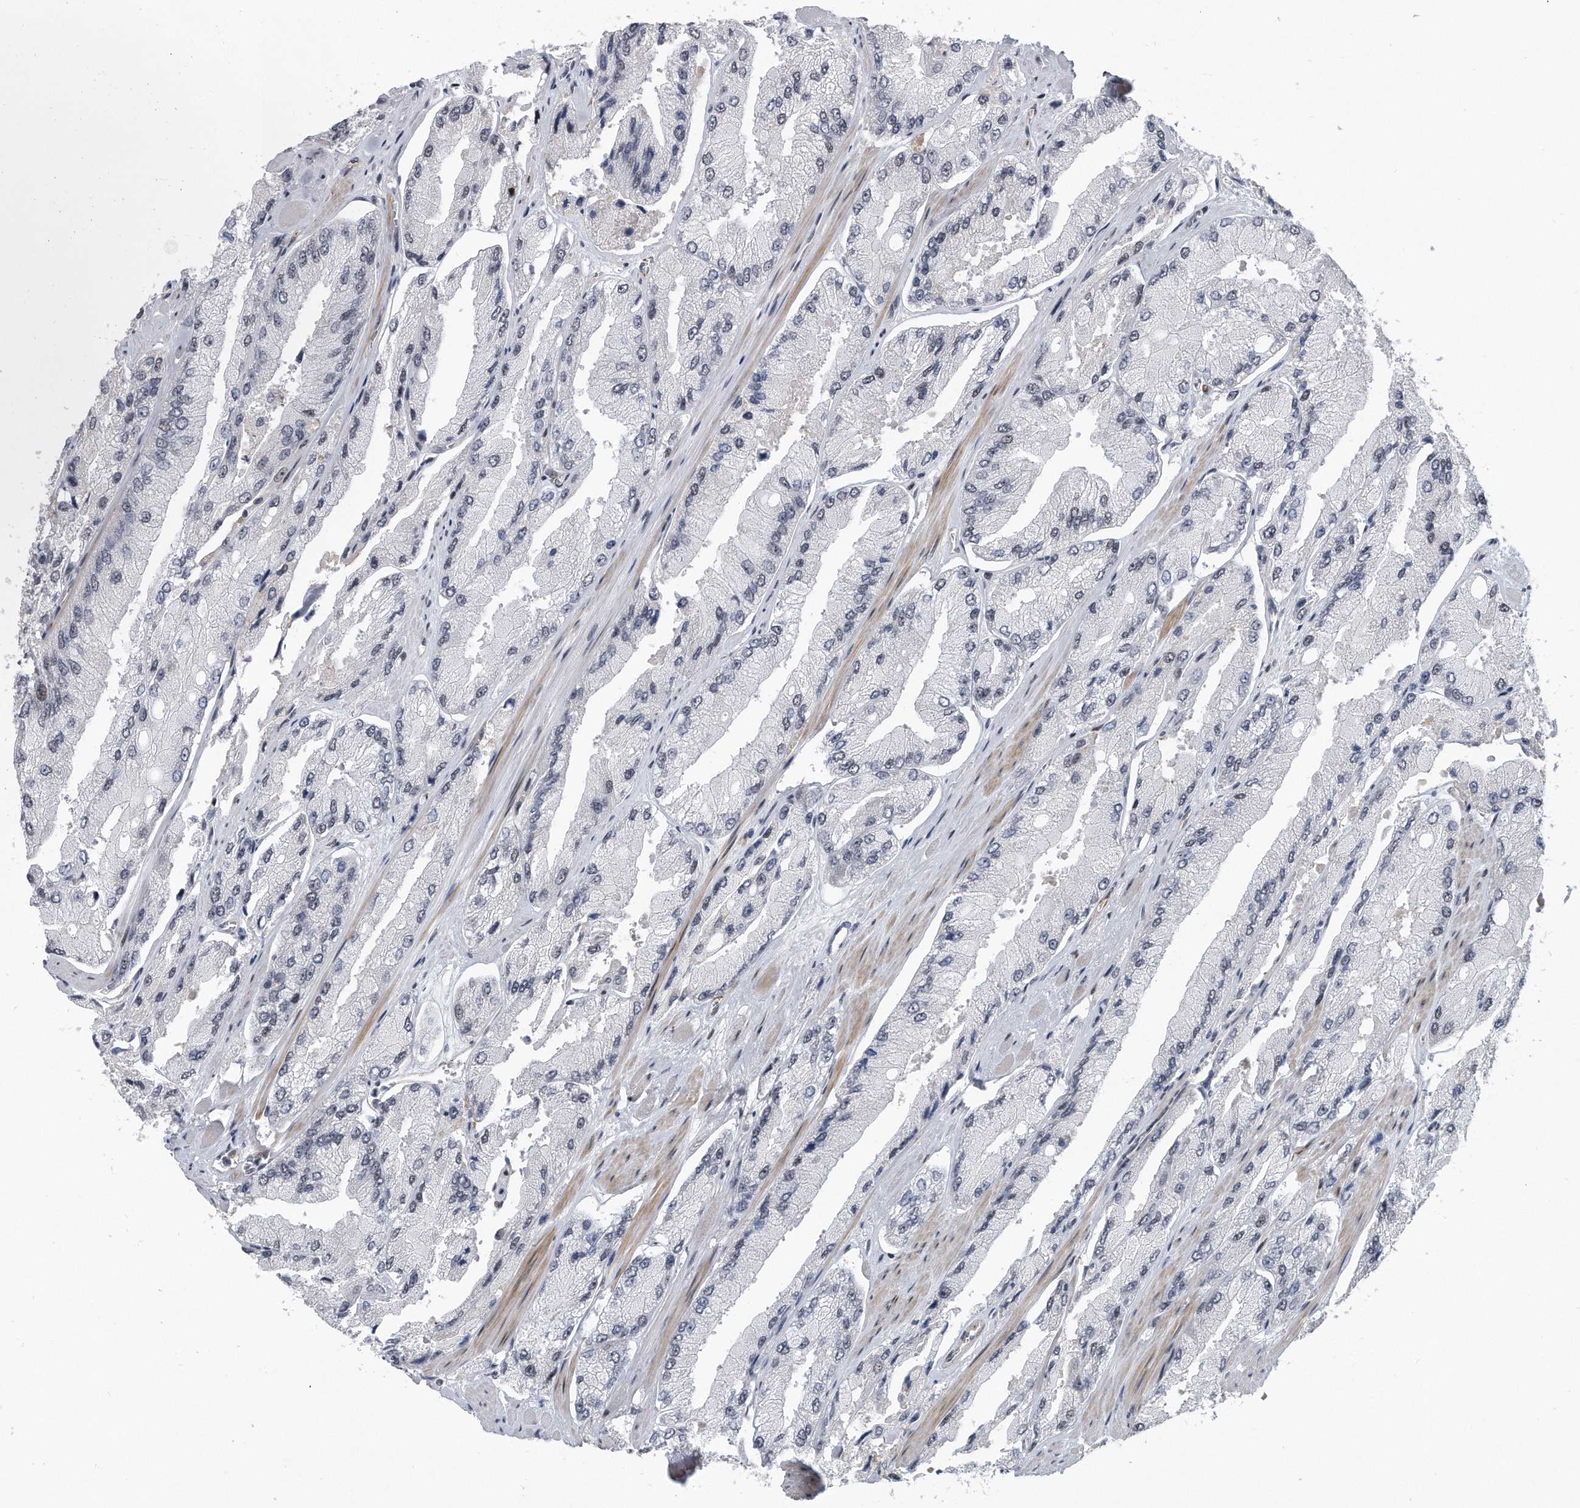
{"staining": {"intensity": "negative", "quantity": "none", "location": "none"}, "tissue": "prostate cancer", "cell_type": "Tumor cells", "image_type": "cancer", "snomed": [{"axis": "morphology", "description": "Adenocarcinoma, High grade"}, {"axis": "topography", "description": "Prostate"}], "caption": "High magnification brightfield microscopy of prostate cancer stained with DAB (3,3'-diaminobenzidine) (brown) and counterstained with hematoxylin (blue): tumor cells show no significant expression.", "gene": "PGBD2", "patient": {"sex": "male", "age": 58}}